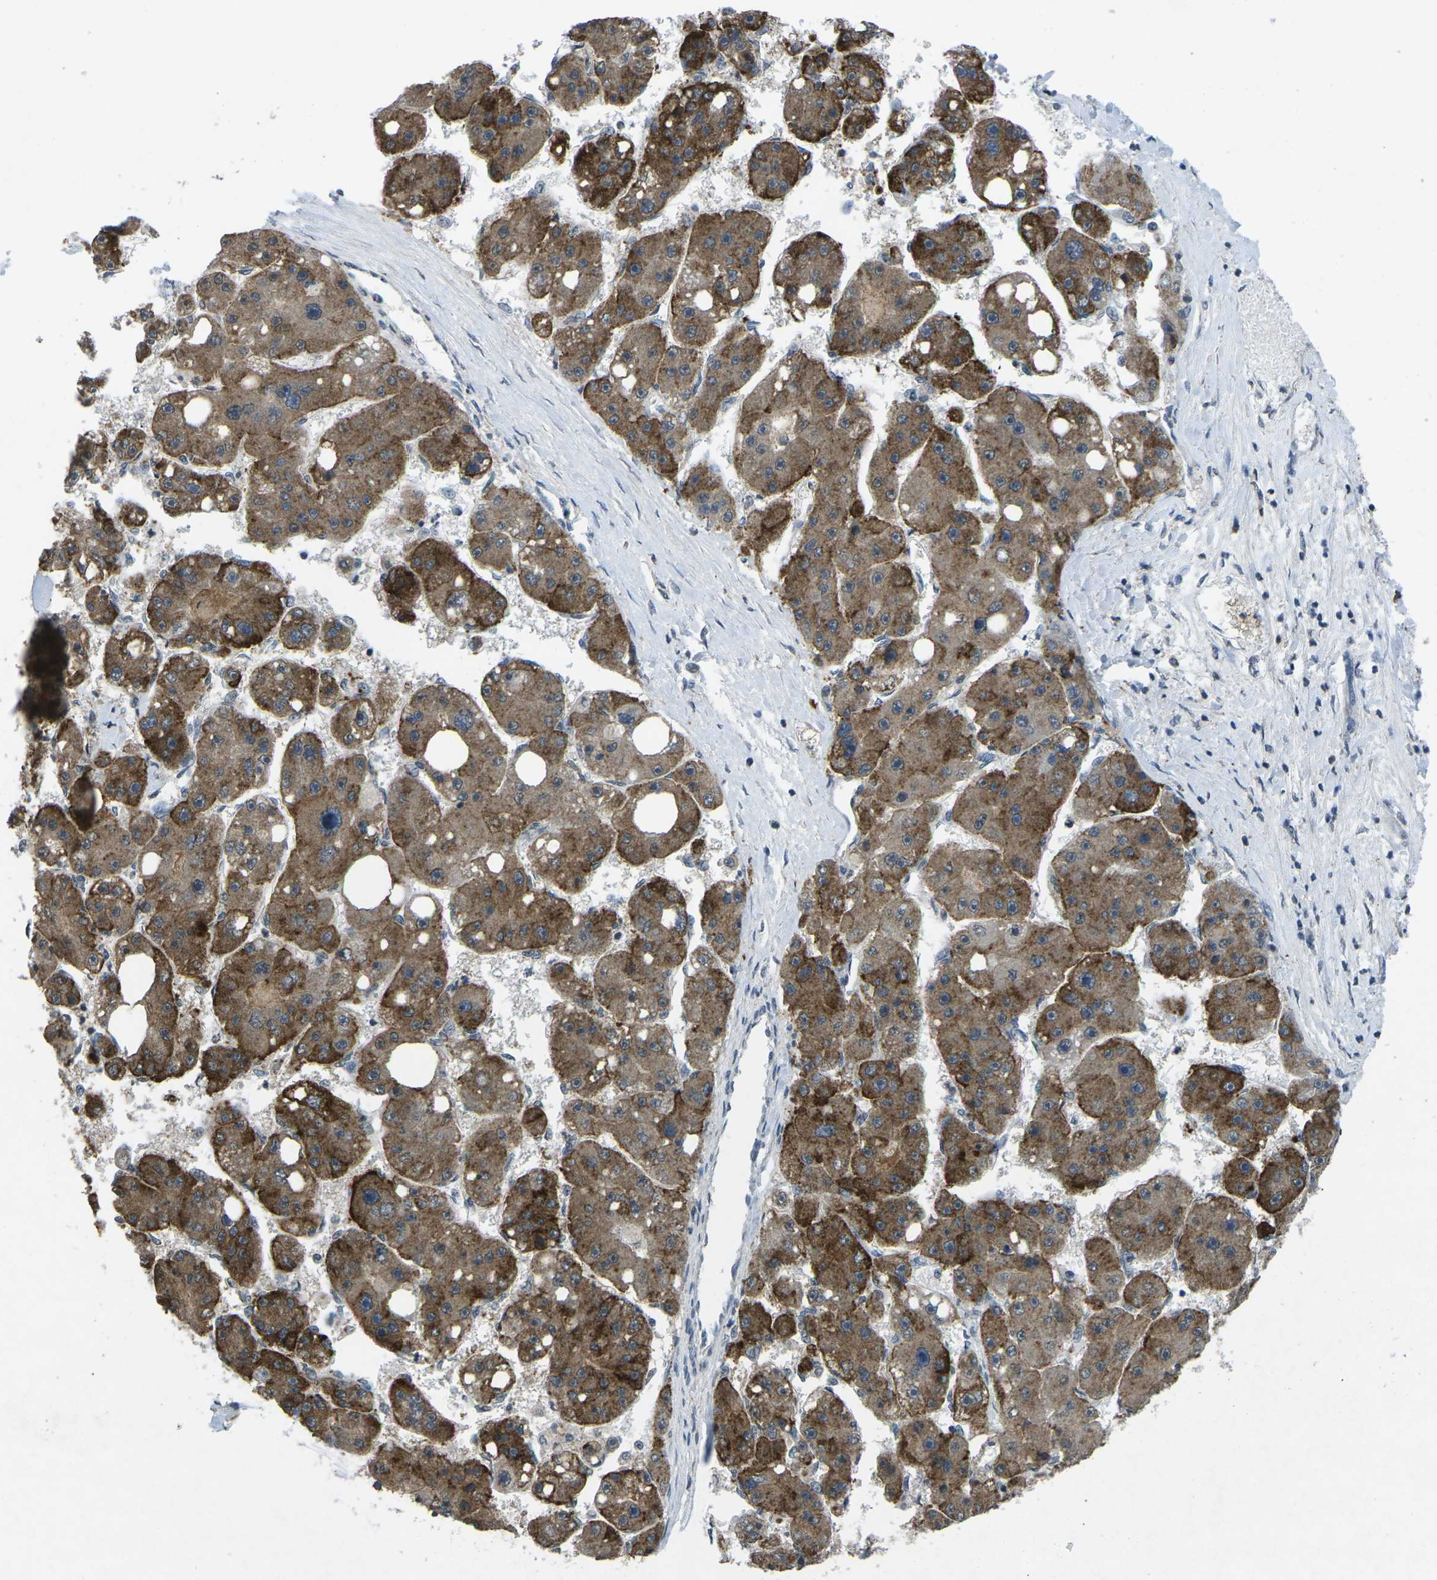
{"staining": {"intensity": "strong", "quantity": ">75%", "location": "cytoplasmic/membranous"}, "tissue": "liver cancer", "cell_type": "Tumor cells", "image_type": "cancer", "snomed": [{"axis": "morphology", "description": "Carcinoma, Hepatocellular, NOS"}, {"axis": "topography", "description": "Liver"}], "caption": "This is an image of IHC staining of liver hepatocellular carcinoma, which shows strong staining in the cytoplasmic/membranous of tumor cells.", "gene": "TFR2", "patient": {"sex": "female", "age": 61}}